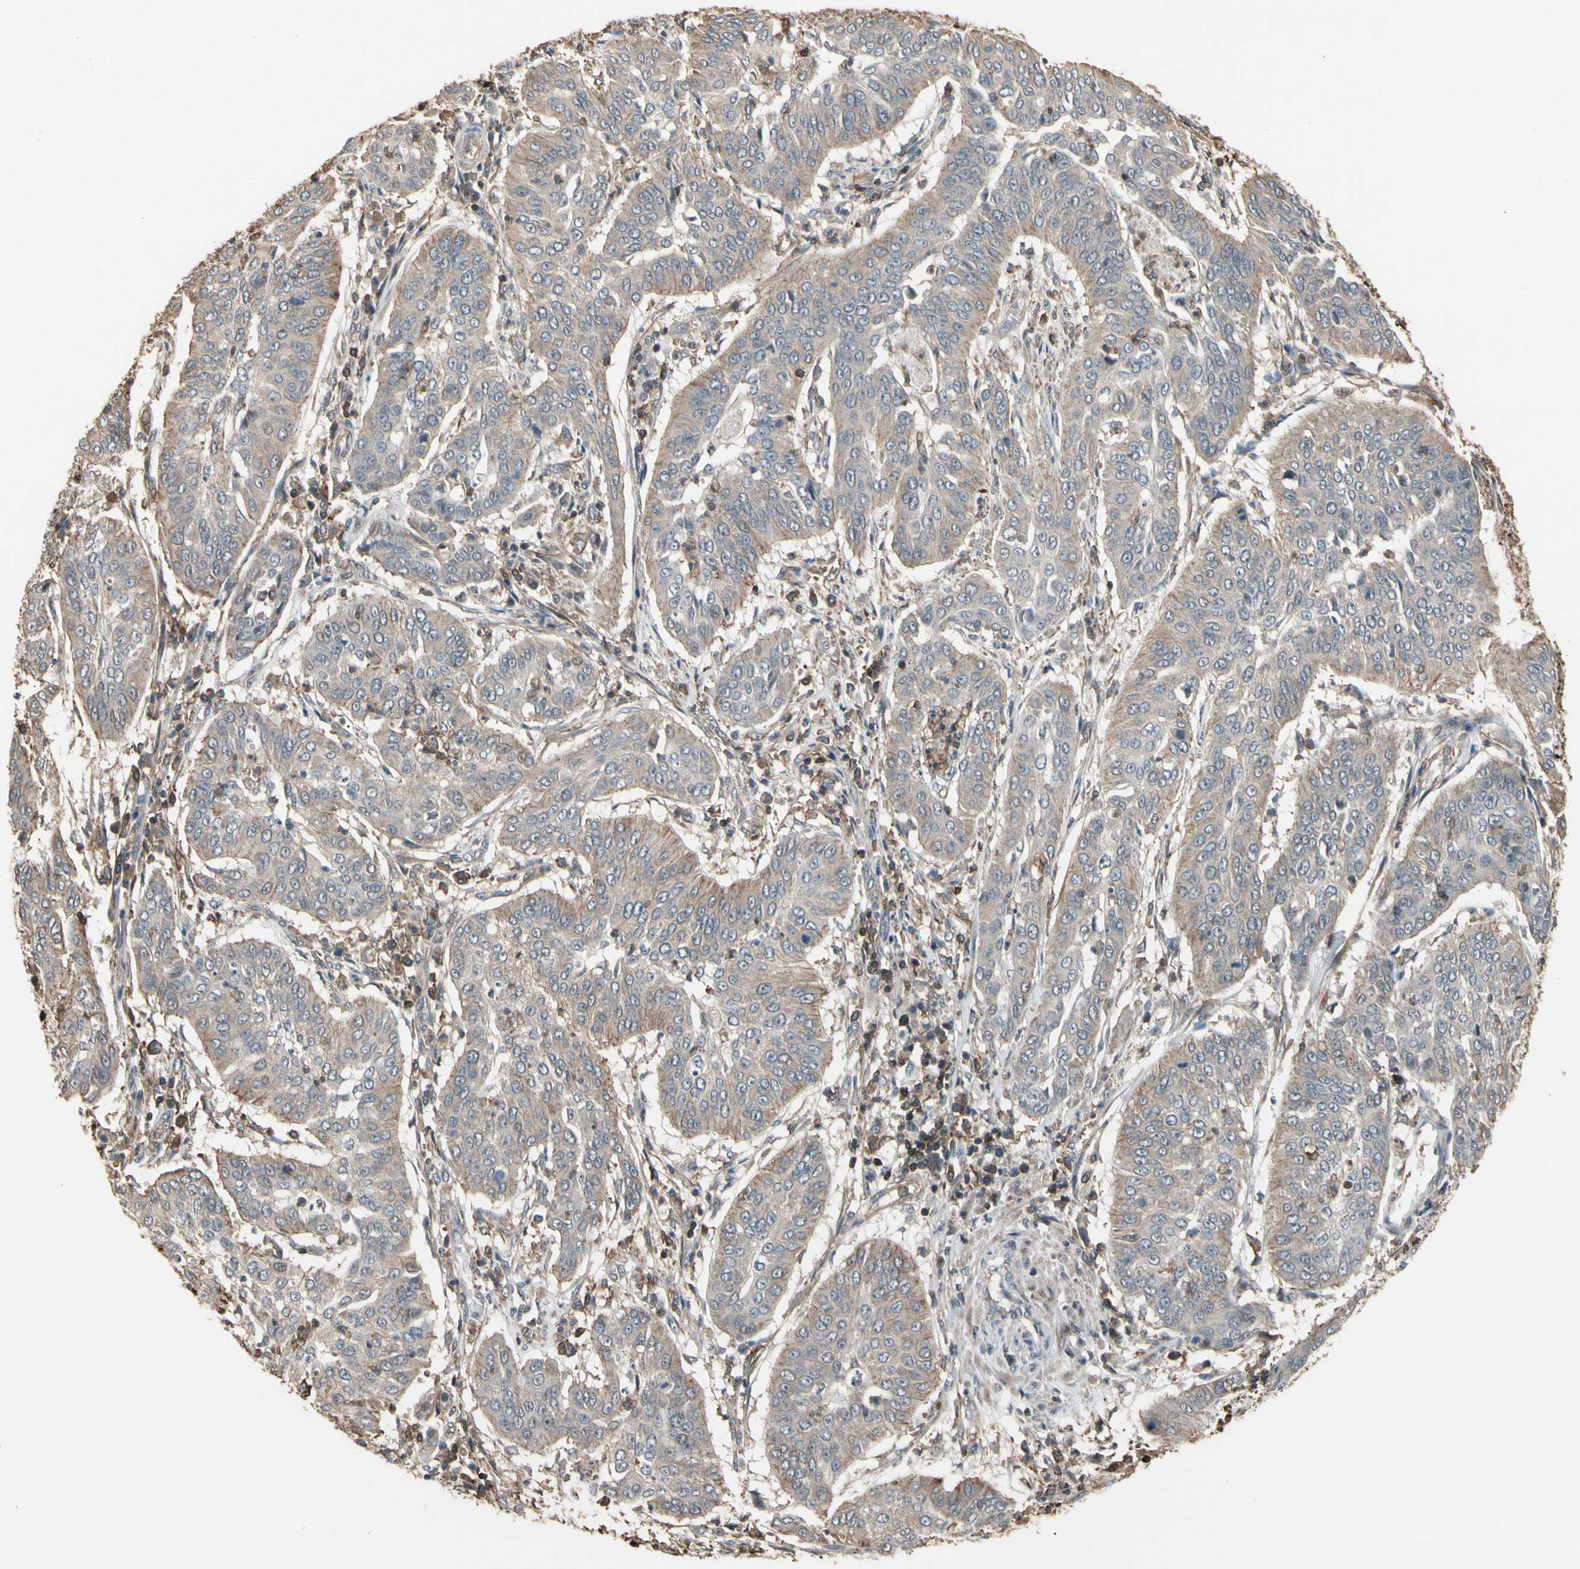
{"staining": {"intensity": "weak", "quantity": ">75%", "location": "cytoplasmic/membranous"}, "tissue": "cervical cancer", "cell_type": "Tumor cells", "image_type": "cancer", "snomed": [{"axis": "morphology", "description": "Normal tissue, NOS"}, {"axis": "morphology", "description": "Squamous cell carcinoma, NOS"}, {"axis": "topography", "description": "Cervix"}], "caption": "IHC of cervical cancer reveals low levels of weak cytoplasmic/membranous staining in approximately >75% of tumor cells. (Brightfield microscopy of DAB IHC at high magnification).", "gene": "MAPK13", "patient": {"sex": "female", "age": 39}}